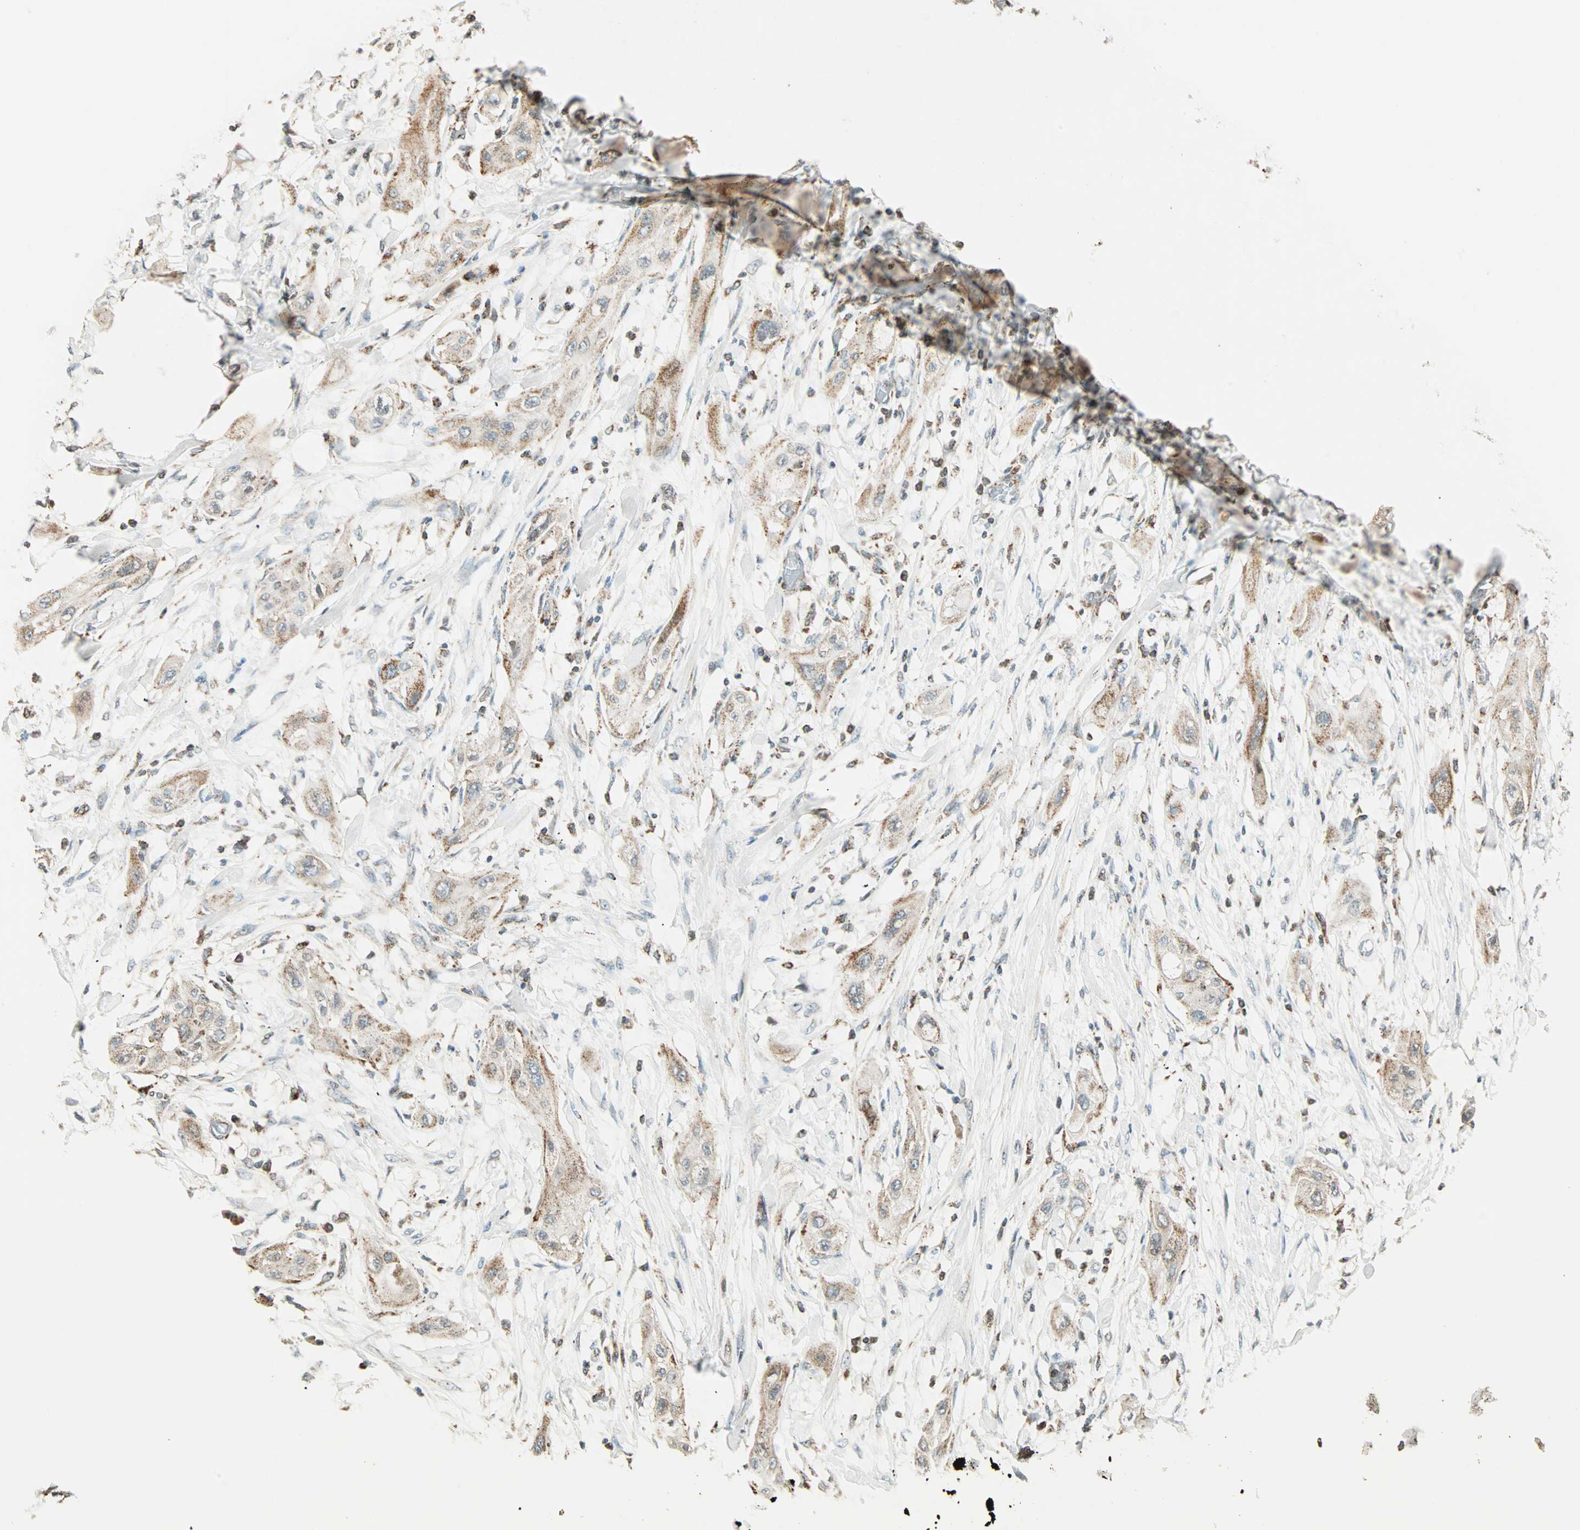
{"staining": {"intensity": "weak", "quantity": ">75%", "location": "cytoplasmic/membranous"}, "tissue": "lung cancer", "cell_type": "Tumor cells", "image_type": "cancer", "snomed": [{"axis": "morphology", "description": "Squamous cell carcinoma, NOS"}, {"axis": "topography", "description": "Lung"}], "caption": "Lung cancer (squamous cell carcinoma) was stained to show a protein in brown. There is low levels of weak cytoplasmic/membranous positivity in approximately >75% of tumor cells.", "gene": "SPRY4", "patient": {"sex": "female", "age": 47}}